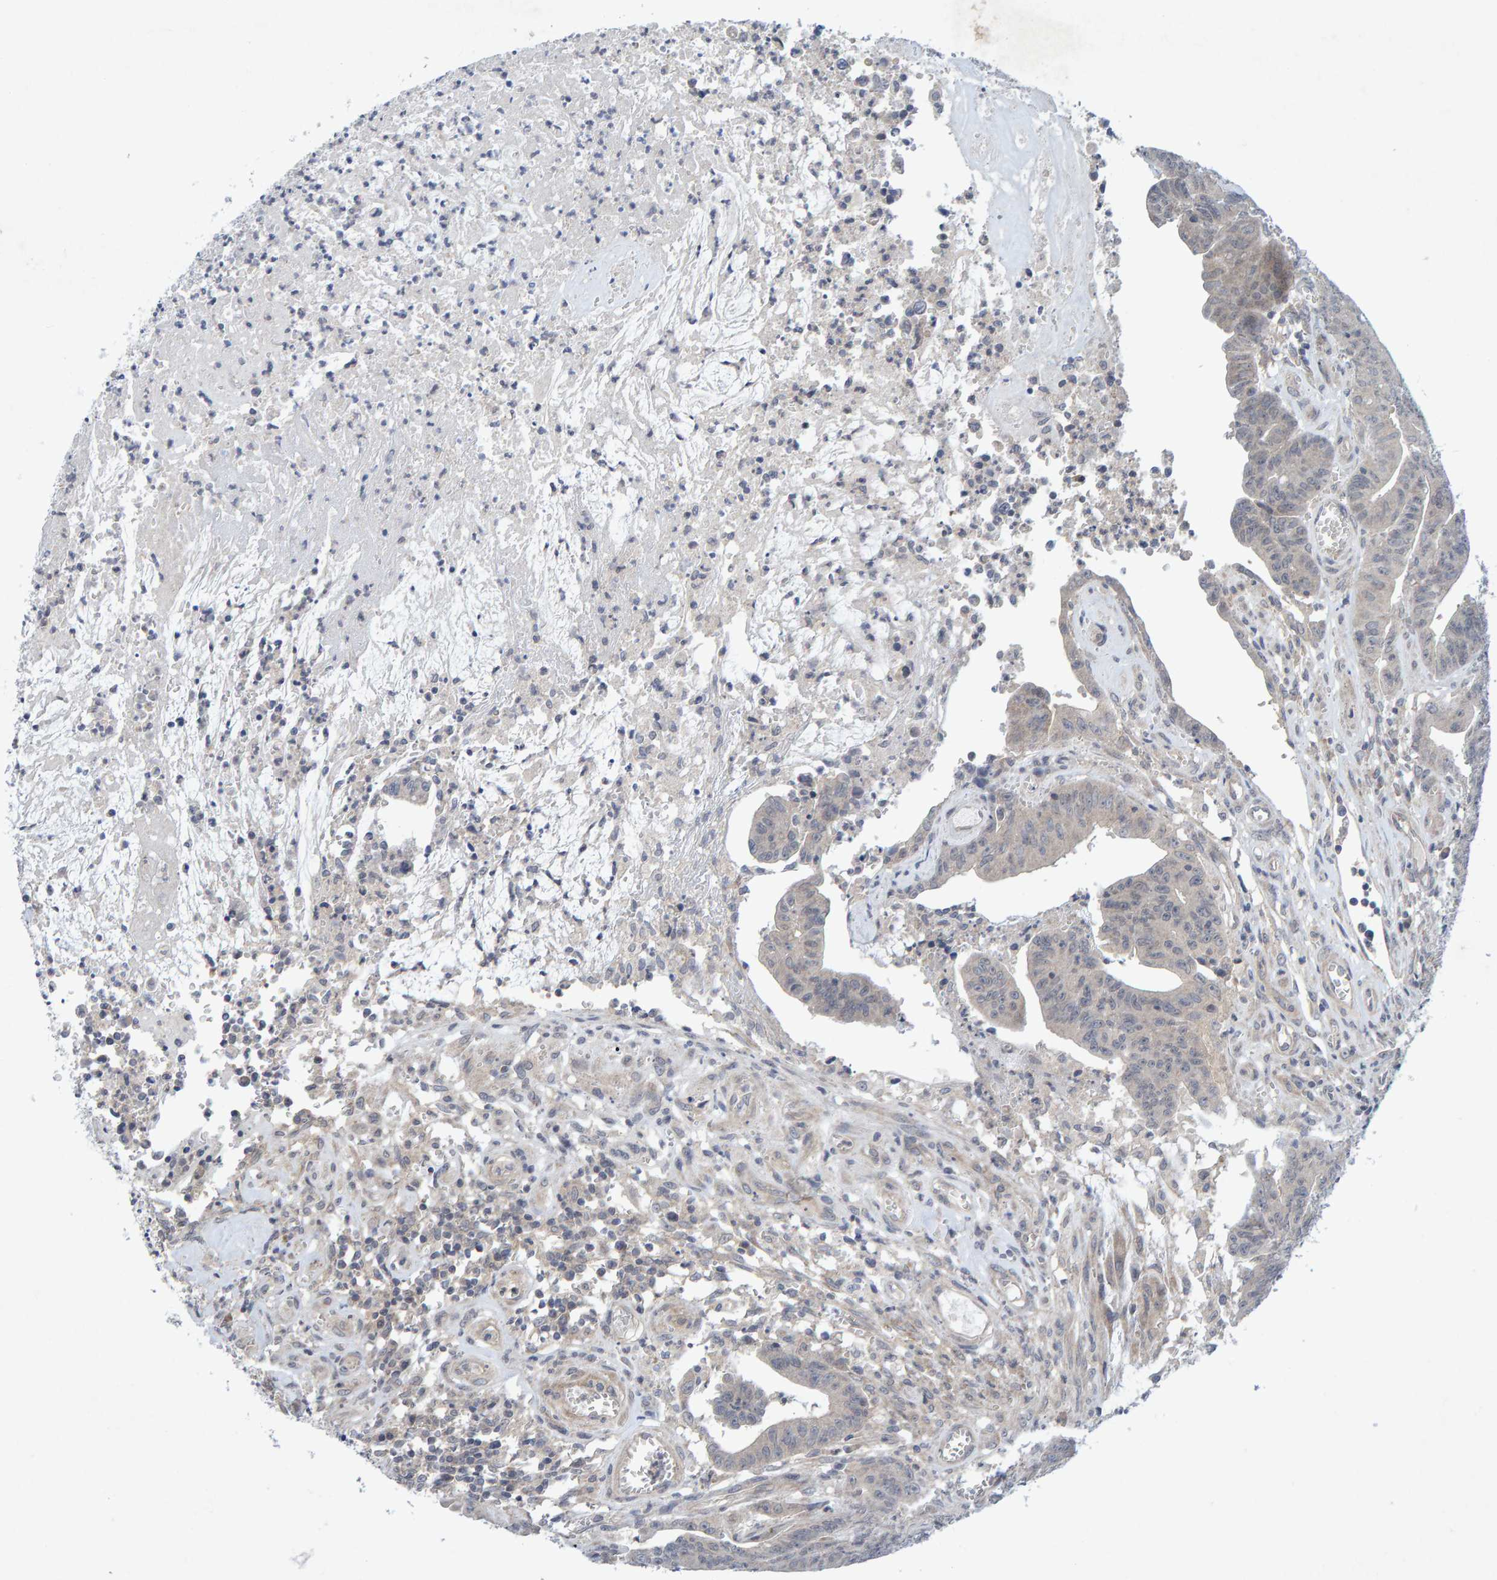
{"staining": {"intensity": "negative", "quantity": "none", "location": "none"}, "tissue": "colorectal cancer", "cell_type": "Tumor cells", "image_type": "cancer", "snomed": [{"axis": "morphology", "description": "Adenocarcinoma, NOS"}, {"axis": "topography", "description": "Colon"}], "caption": "There is no significant positivity in tumor cells of colorectal cancer.", "gene": "CDH2", "patient": {"sex": "male", "age": 45}}